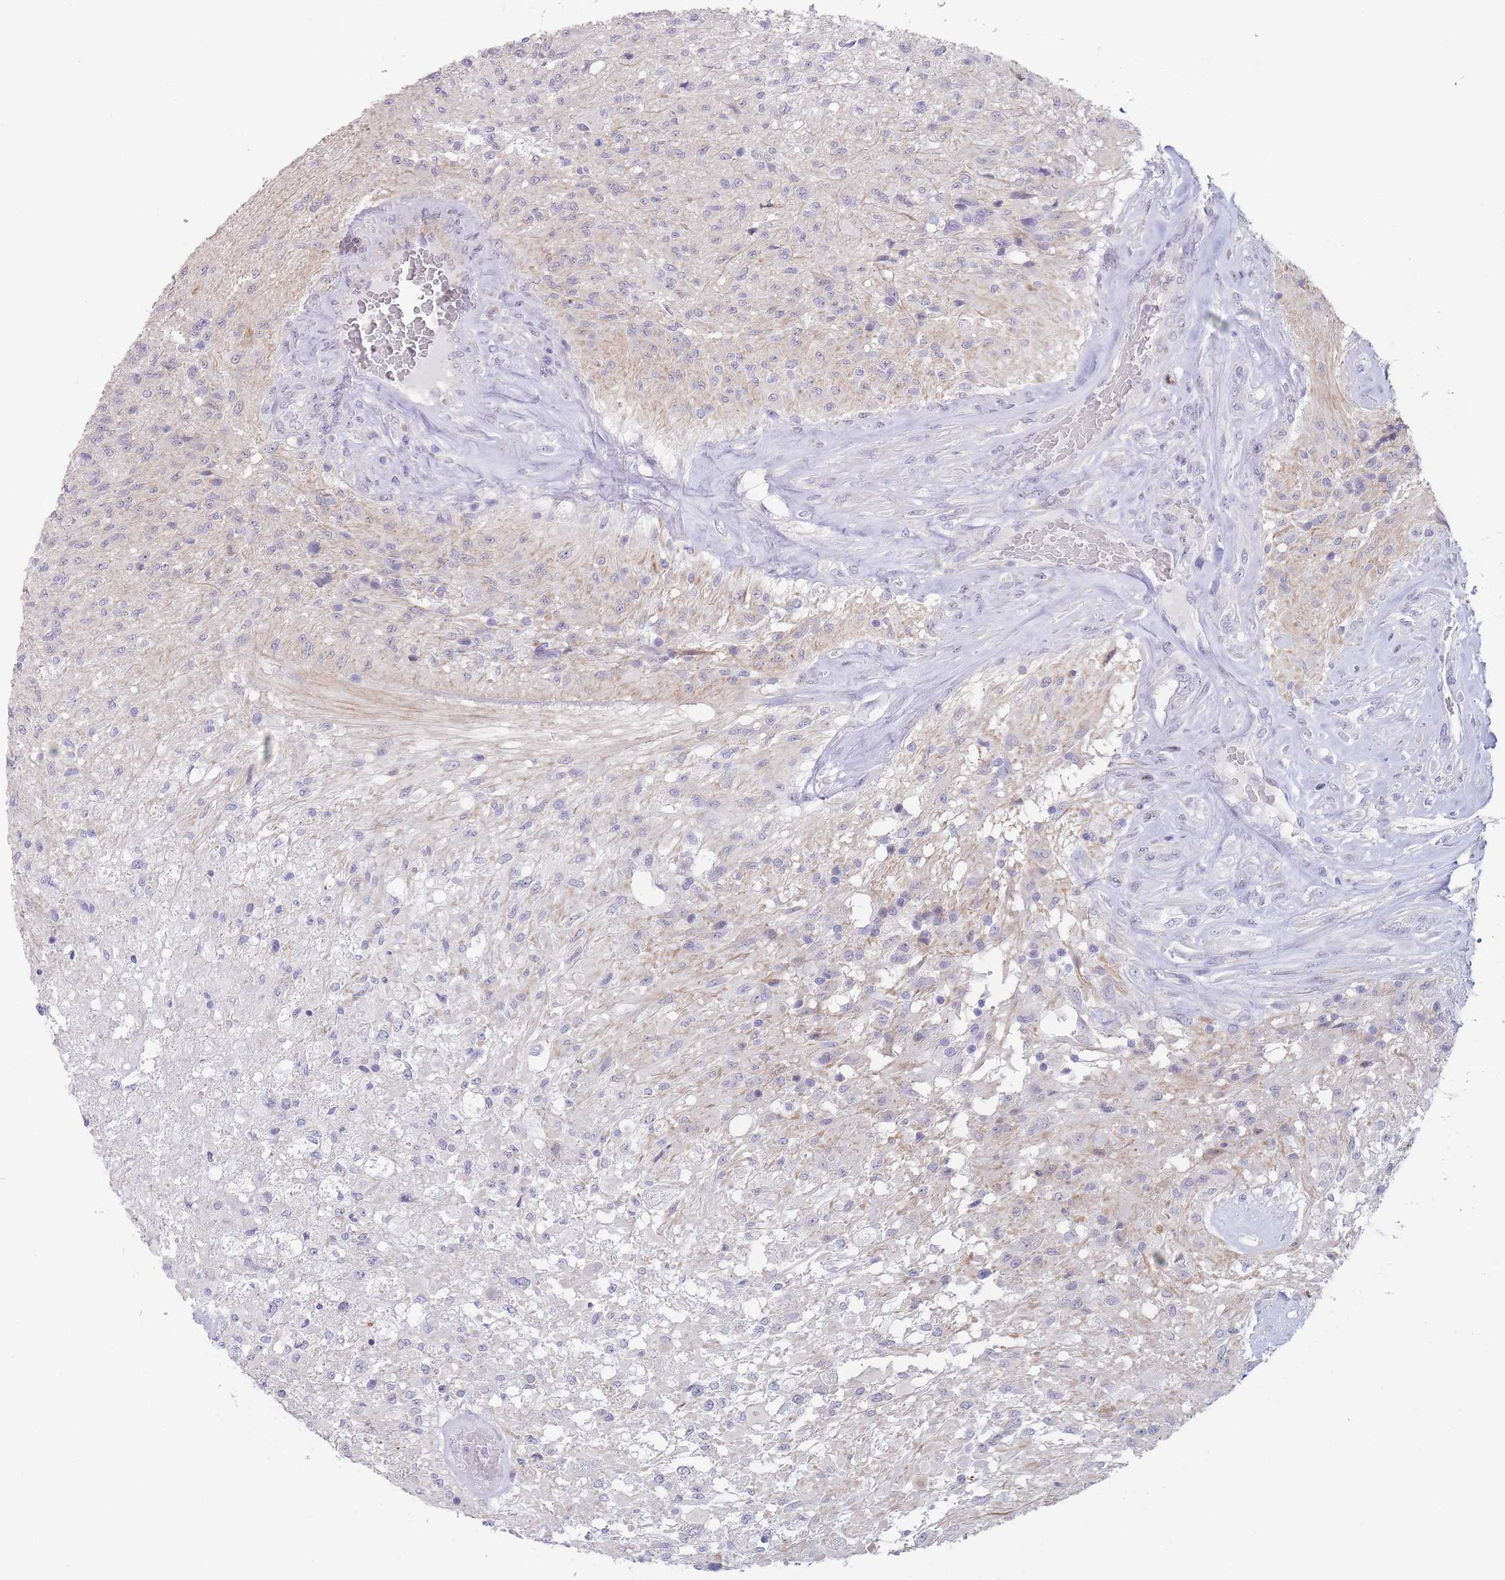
{"staining": {"intensity": "negative", "quantity": "none", "location": "none"}, "tissue": "glioma", "cell_type": "Tumor cells", "image_type": "cancer", "snomed": [{"axis": "morphology", "description": "Glioma, malignant, High grade"}, {"axis": "topography", "description": "Brain"}], "caption": "Tumor cells are negative for brown protein staining in glioma.", "gene": "ASAP3", "patient": {"sex": "male", "age": 56}}